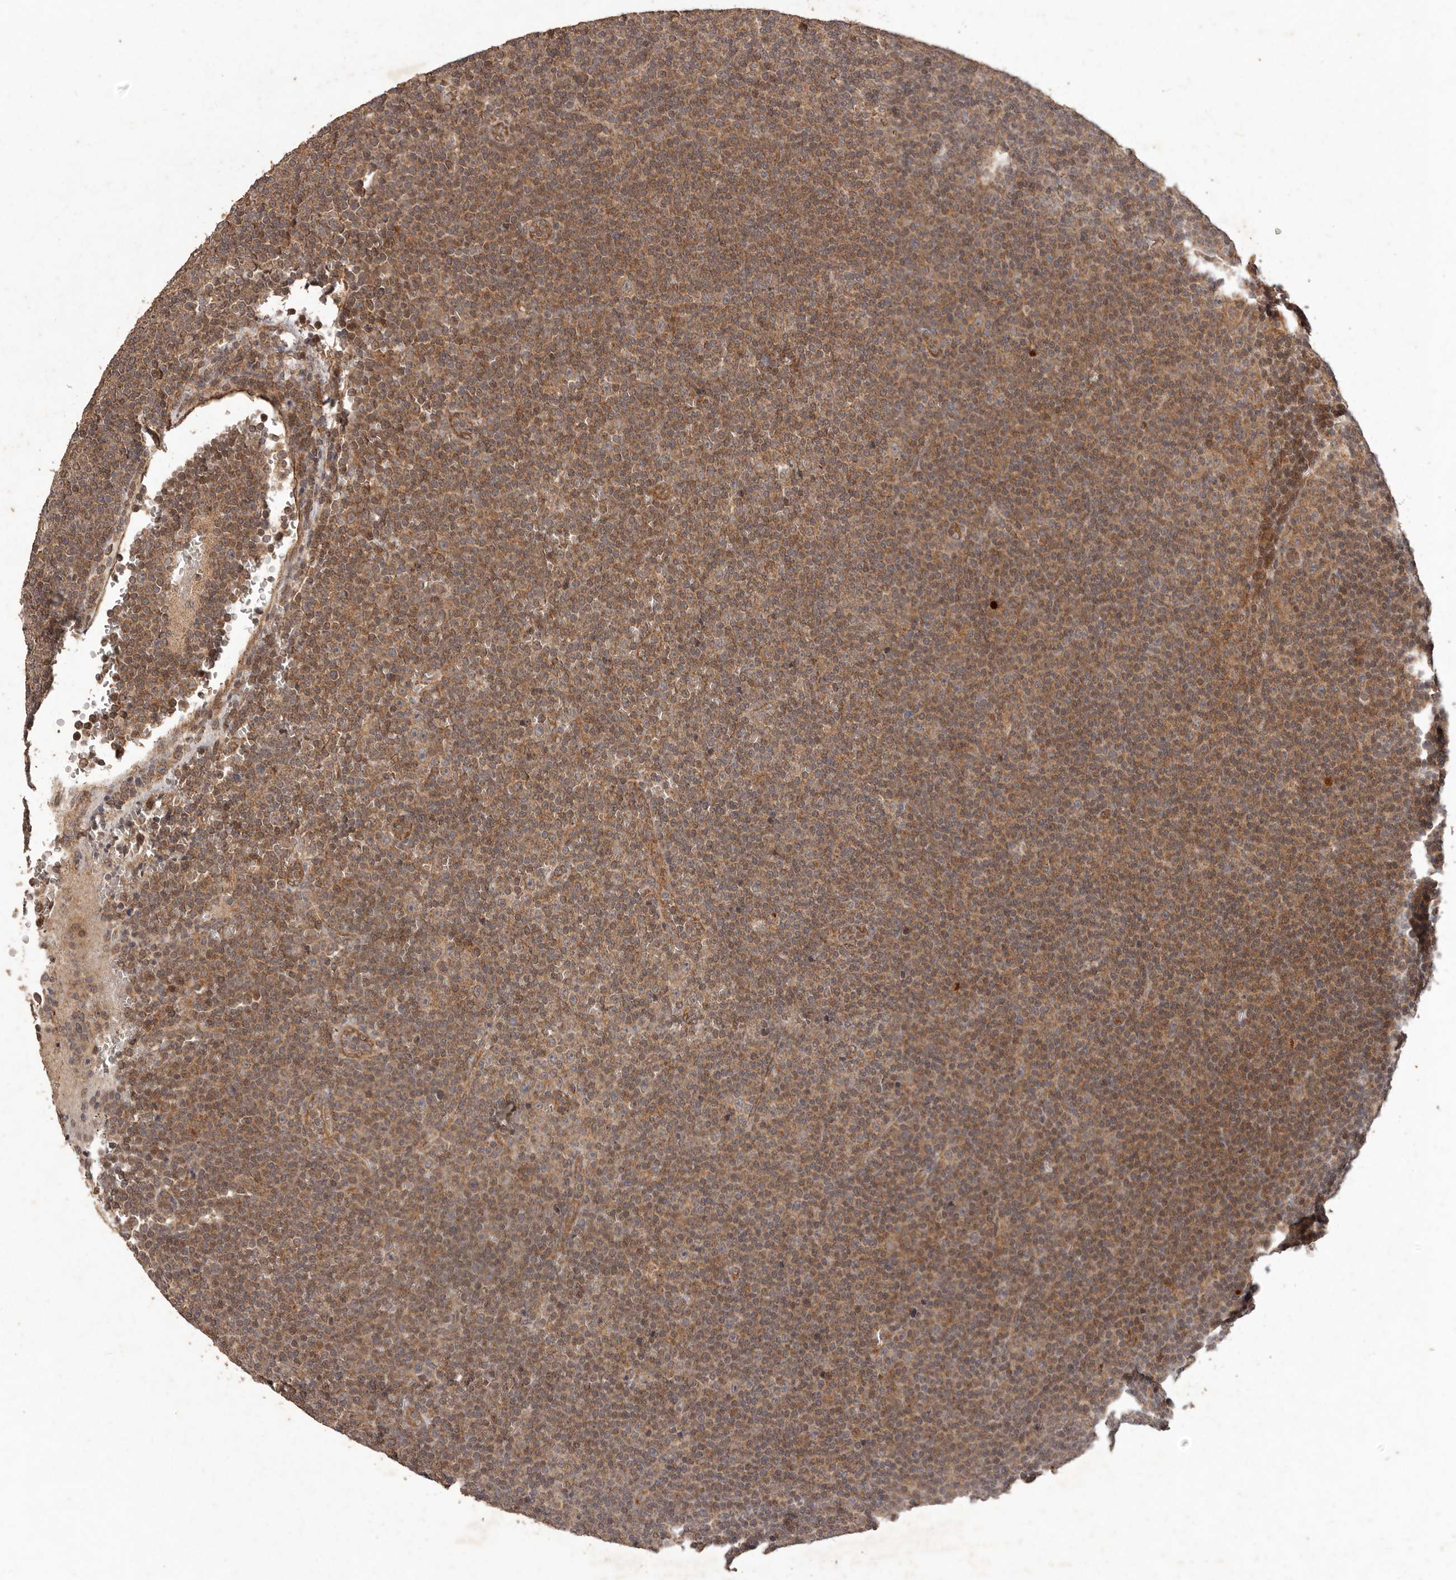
{"staining": {"intensity": "moderate", "quantity": "25%-75%", "location": "cytoplasmic/membranous"}, "tissue": "lymphoma", "cell_type": "Tumor cells", "image_type": "cancer", "snomed": [{"axis": "morphology", "description": "Malignant lymphoma, non-Hodgkin's type, Low grade"}, {"axis": "topography", "description": "Lymph node"}], "caption": "Protein staining by immunohistochemistry (IHC) shows moderate cytoplasmic/membranous positivity in approximately 25%-75% of tumor cells in malignant lymphoma, non-Hodgkin's type (low-grade).", "gene": "PLOD2", "patient": {"sex": "female", "age": 67}}